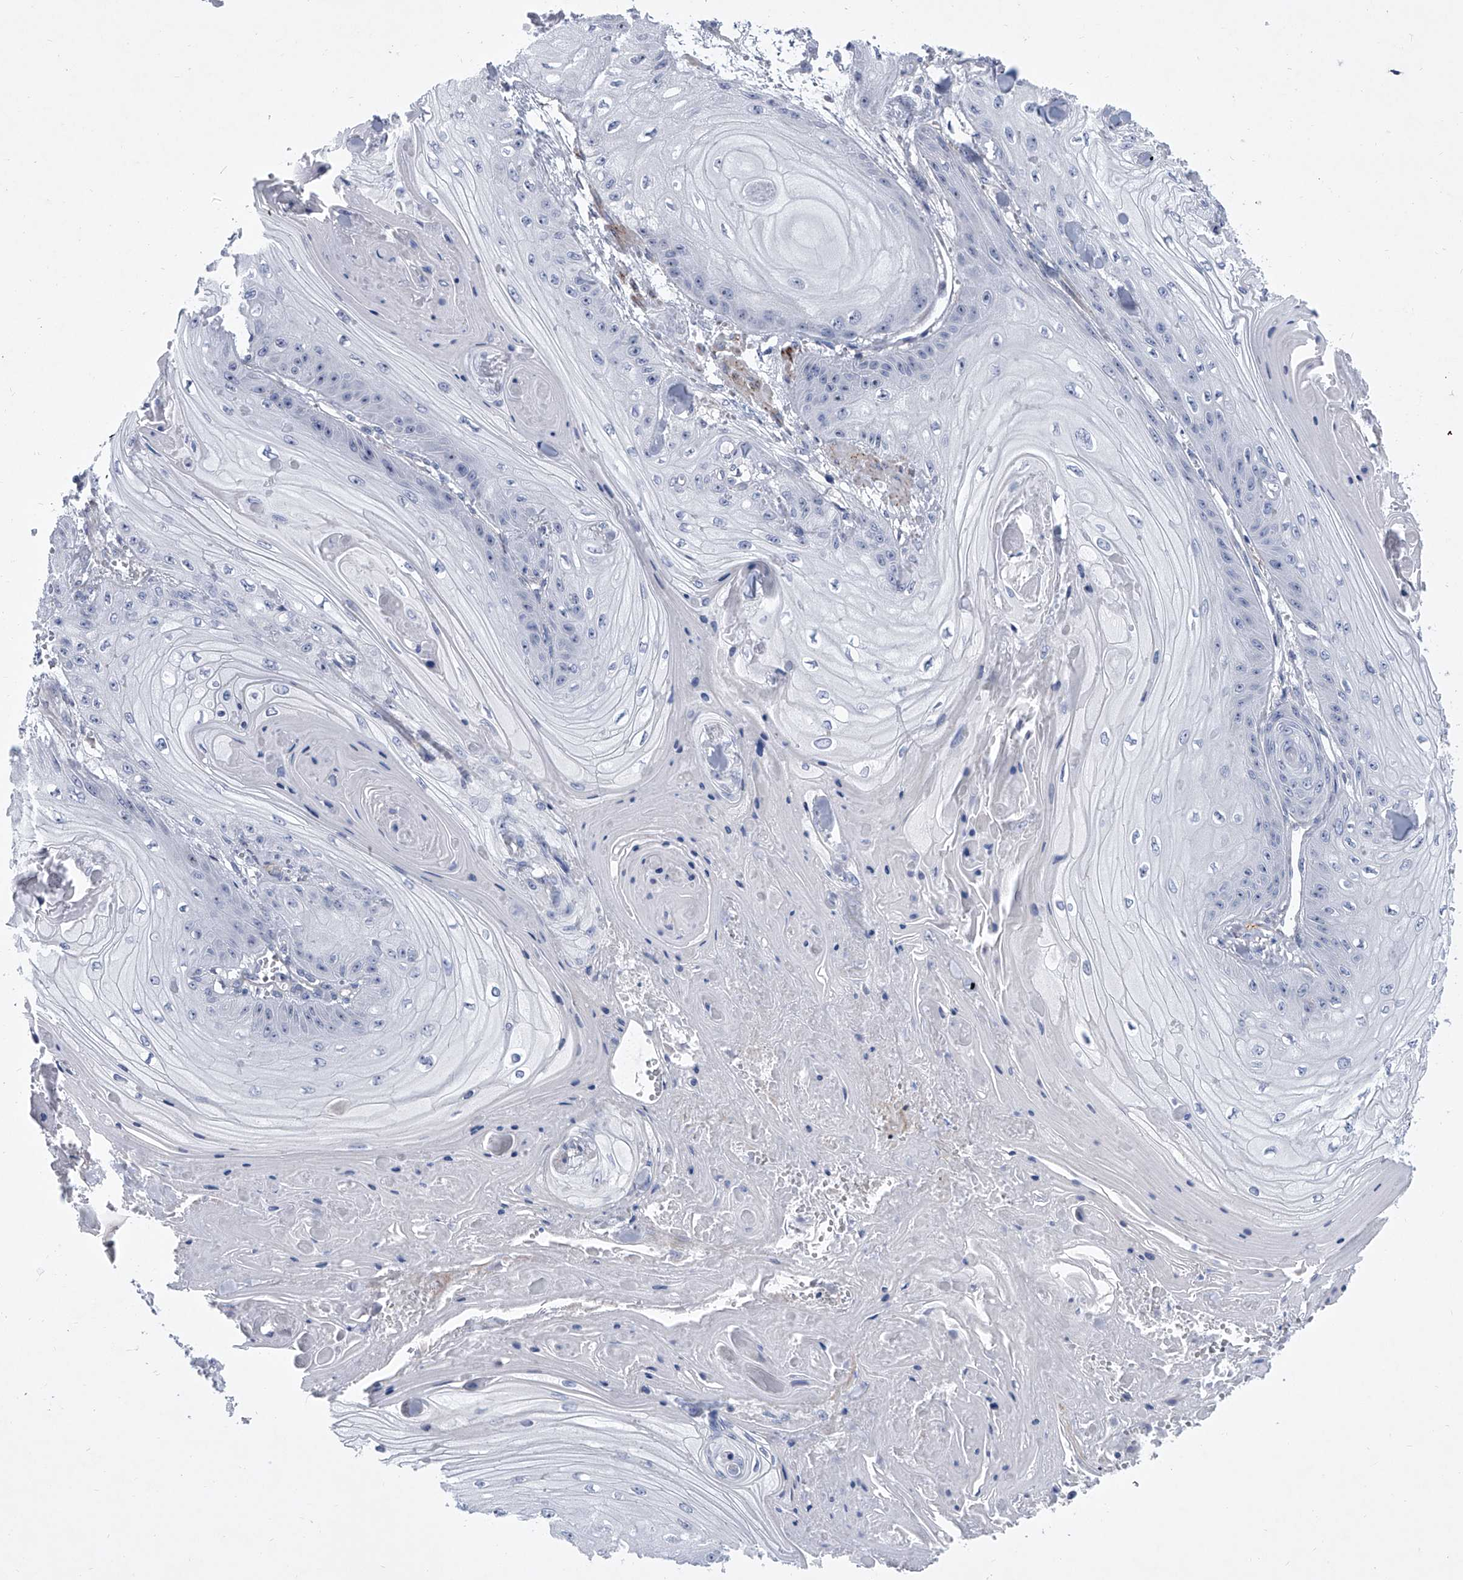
{"staining": {"intensity": "negative", "quantity": "none", "location": "none"}, "tissue": "skin cancer", "cell_type": "Tumor cells", "image_type": "cancer", "snomed": [{"axis": "morphology", "description": "Squamous cell carcinoma, NOS"}, {"axis": "topography", "description": "Skin"}], "caption": "This is an immunohistochemistry micrograph of human skin squamous cell carcinoma. There is no expression in tumor cells.", "gene": "ALG14", "patient": {"sex": "male", "age": 74}}